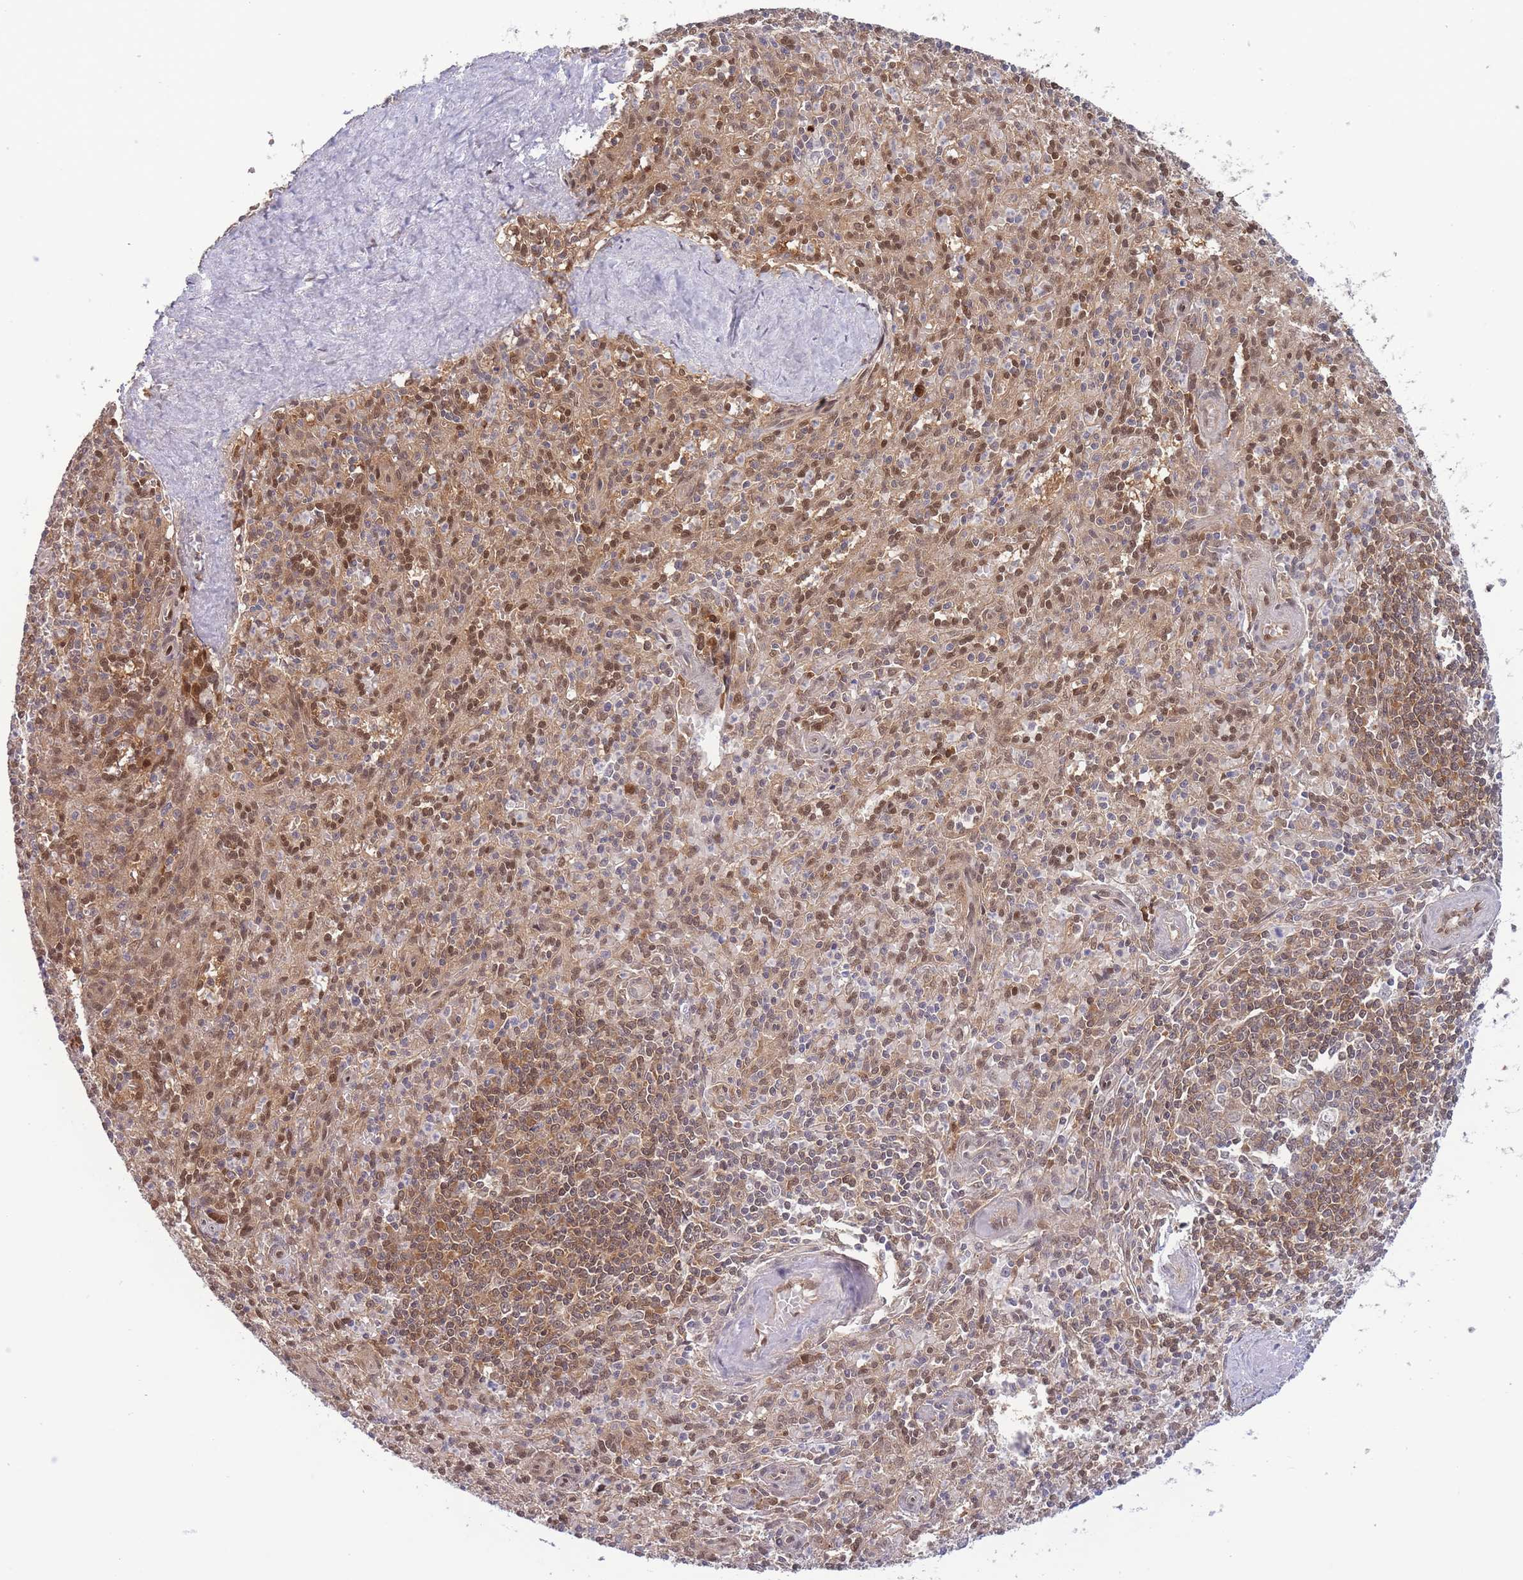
{"staining": {"intensity": "weak", "quantity": ">75%", "location": "cytoplasmic/membranous"}, "tissue": "spleen", "cell_type": "Cells in red pulp", "image_type": "normal", "snomed": [{"axis": "morphology", "description": "Normal tissue, NOS"}, {"axis": "topography", "description": "Spleen"}], "caption": "Protein staining of normal spleen reveals weak cytoplasmic/membranous expression in approximately >75% of cells in red pulp. The staining is performed using DAB brown chromogen to label protein expression. The nuclei are counter-stained blue using hematoxylin.", "gene": "NSFL1C", "patient": {"sex": "female", "age": 70}}